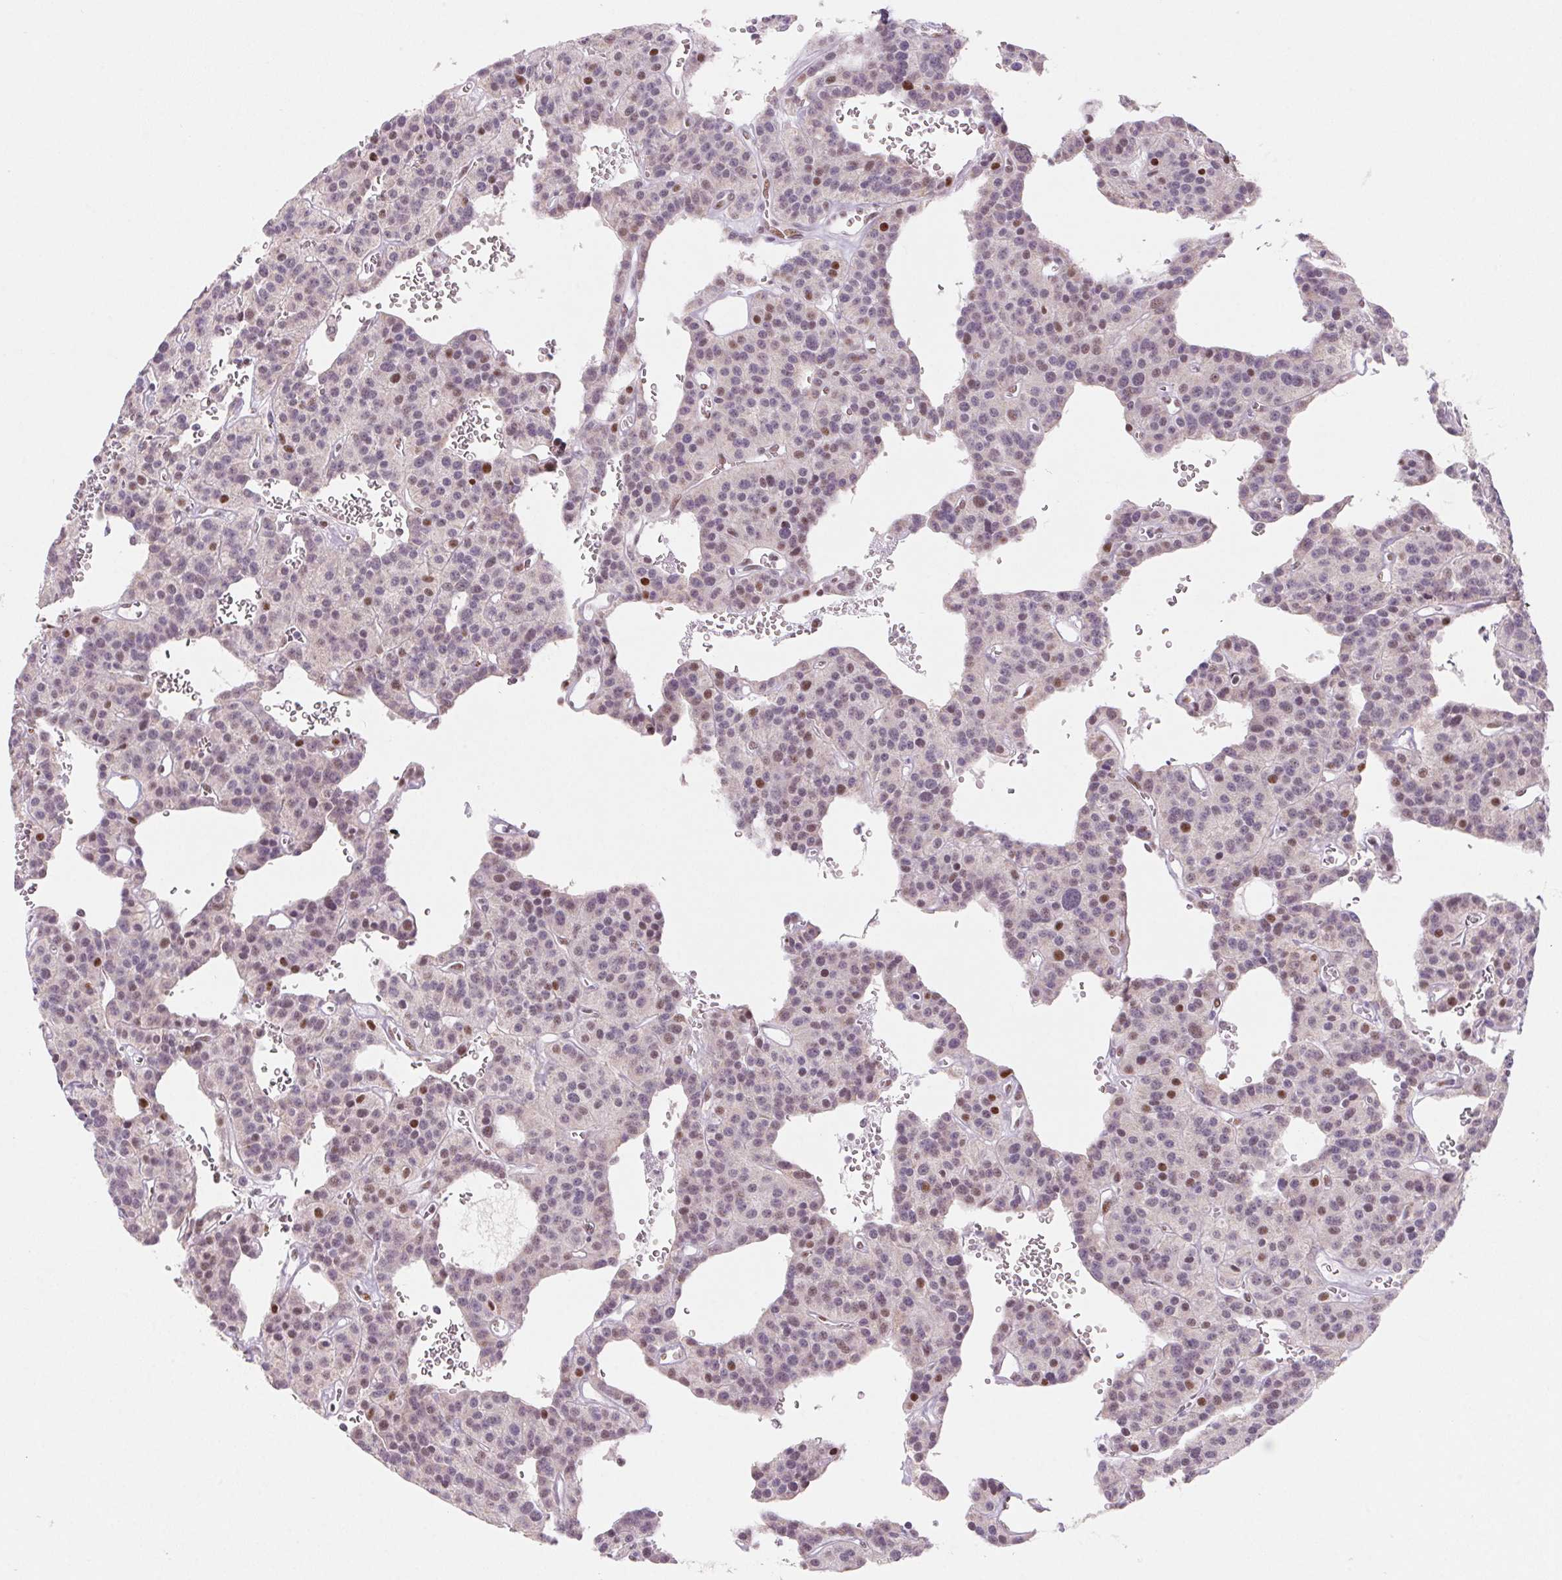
{"staining": {"intensity": "moderate", "quantity": "<25%", "location": "nuclear"}, "tissue": "carcinoid", "cell_type": "Tumor cells", "image_type": "cancer", "snomed": [{"axis": "morphology", "description": "Carcinoid, malignant, NOS"}, {"axis": "topography", "description": "Lung"}], "caption": "Immunohistochemical staining of human carcinoid demonstrates low levels of moderate nuclear positivity in approximately <25% of tumor cells. (Brightfield microscopy of DAB IHC at high magnification).", "gene": "DPPA5", "patient": {"sex": "female", "age": 71}}